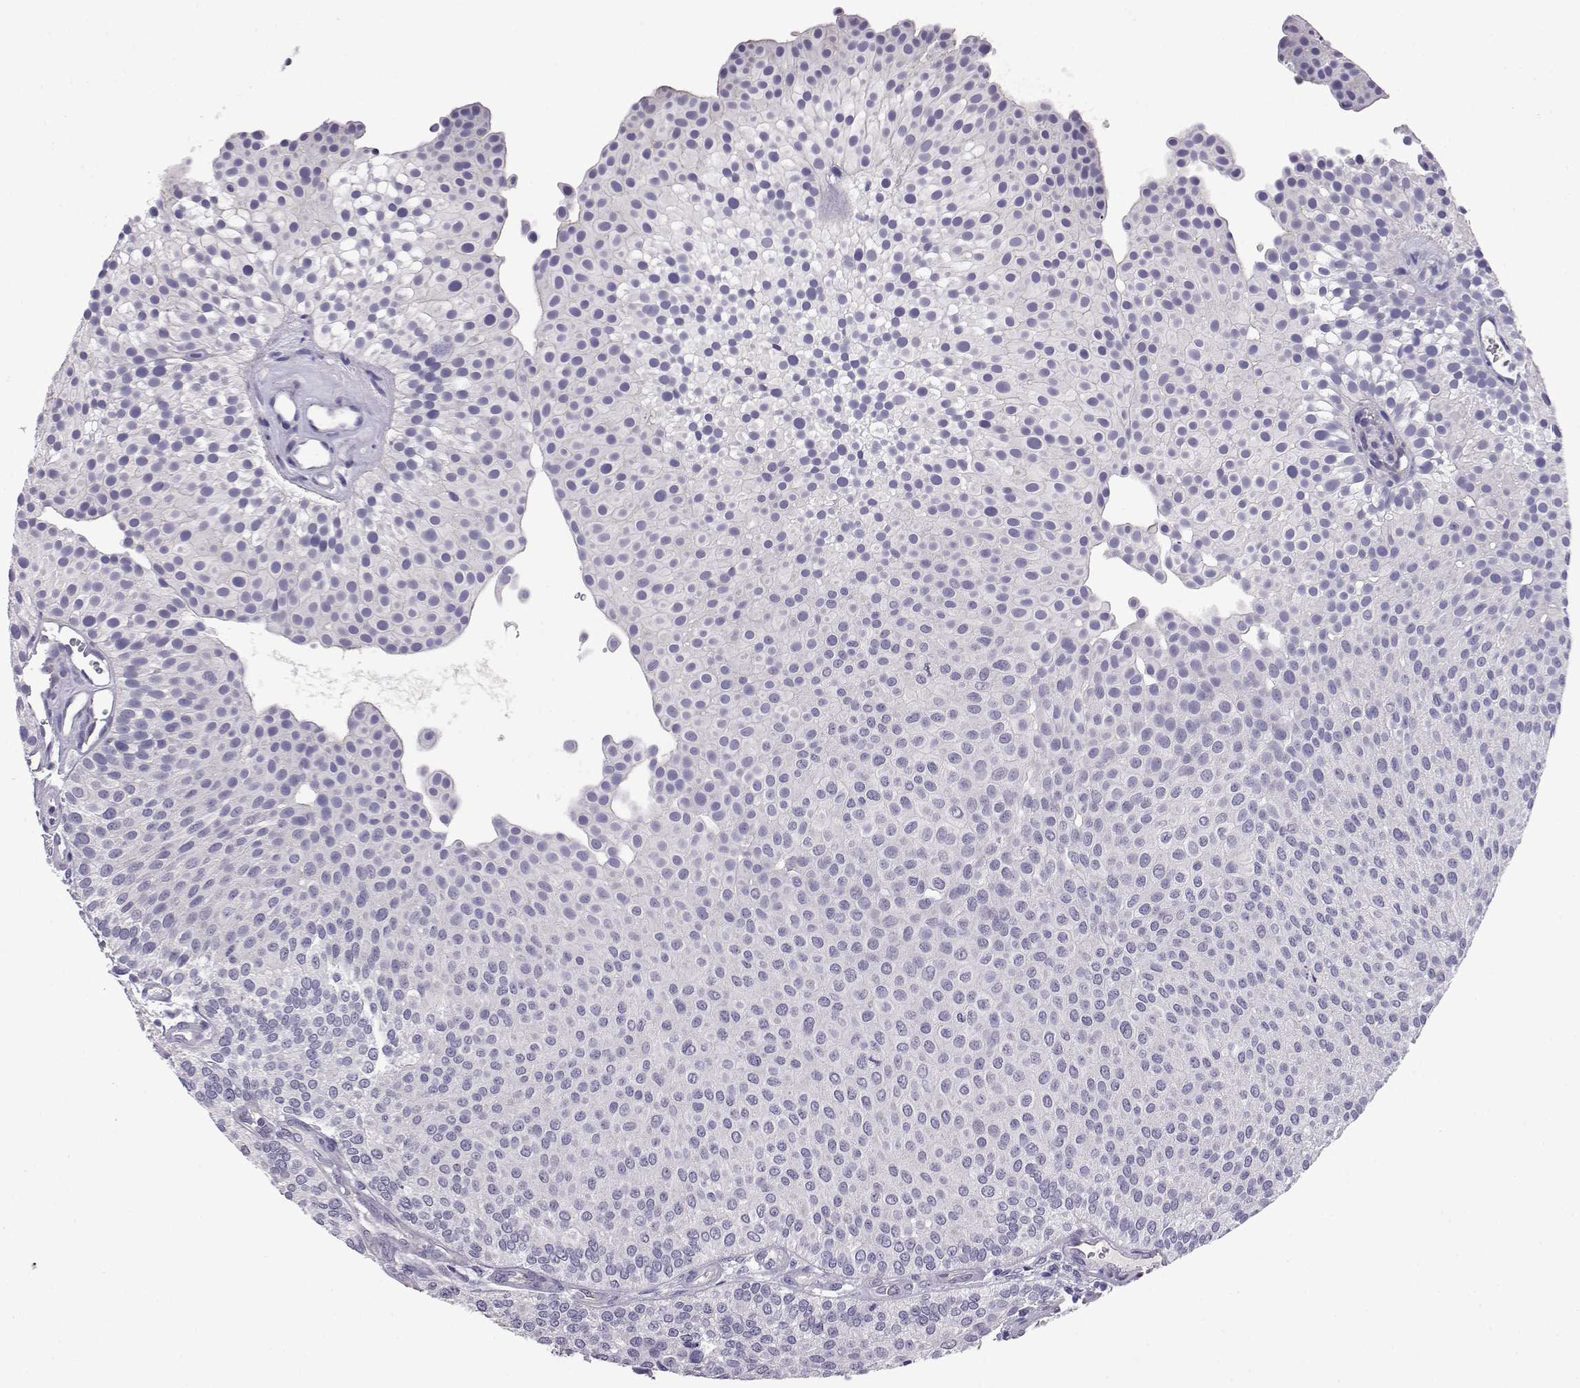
{"staining": {"intensity": "negative", "quantity": "none", "location": "none"}, "tissue": "urothelial cancer", "cell_type": "Tumor cells", "image_type": "cancer", "snomed": [{"axis": "morphology", "description": "Urothelial carcinoma, Low grade"}, {"axis": "topography", "description": "Urinary bladder"}], "caption": "Low-grade urothelial carcinoma was stained to show a protein in brown. There is no significant expression in tumor cells. Nuclei are stained in blue.", "gene": "ENDOU", "patient": {"sex": "female", "age": 87}}